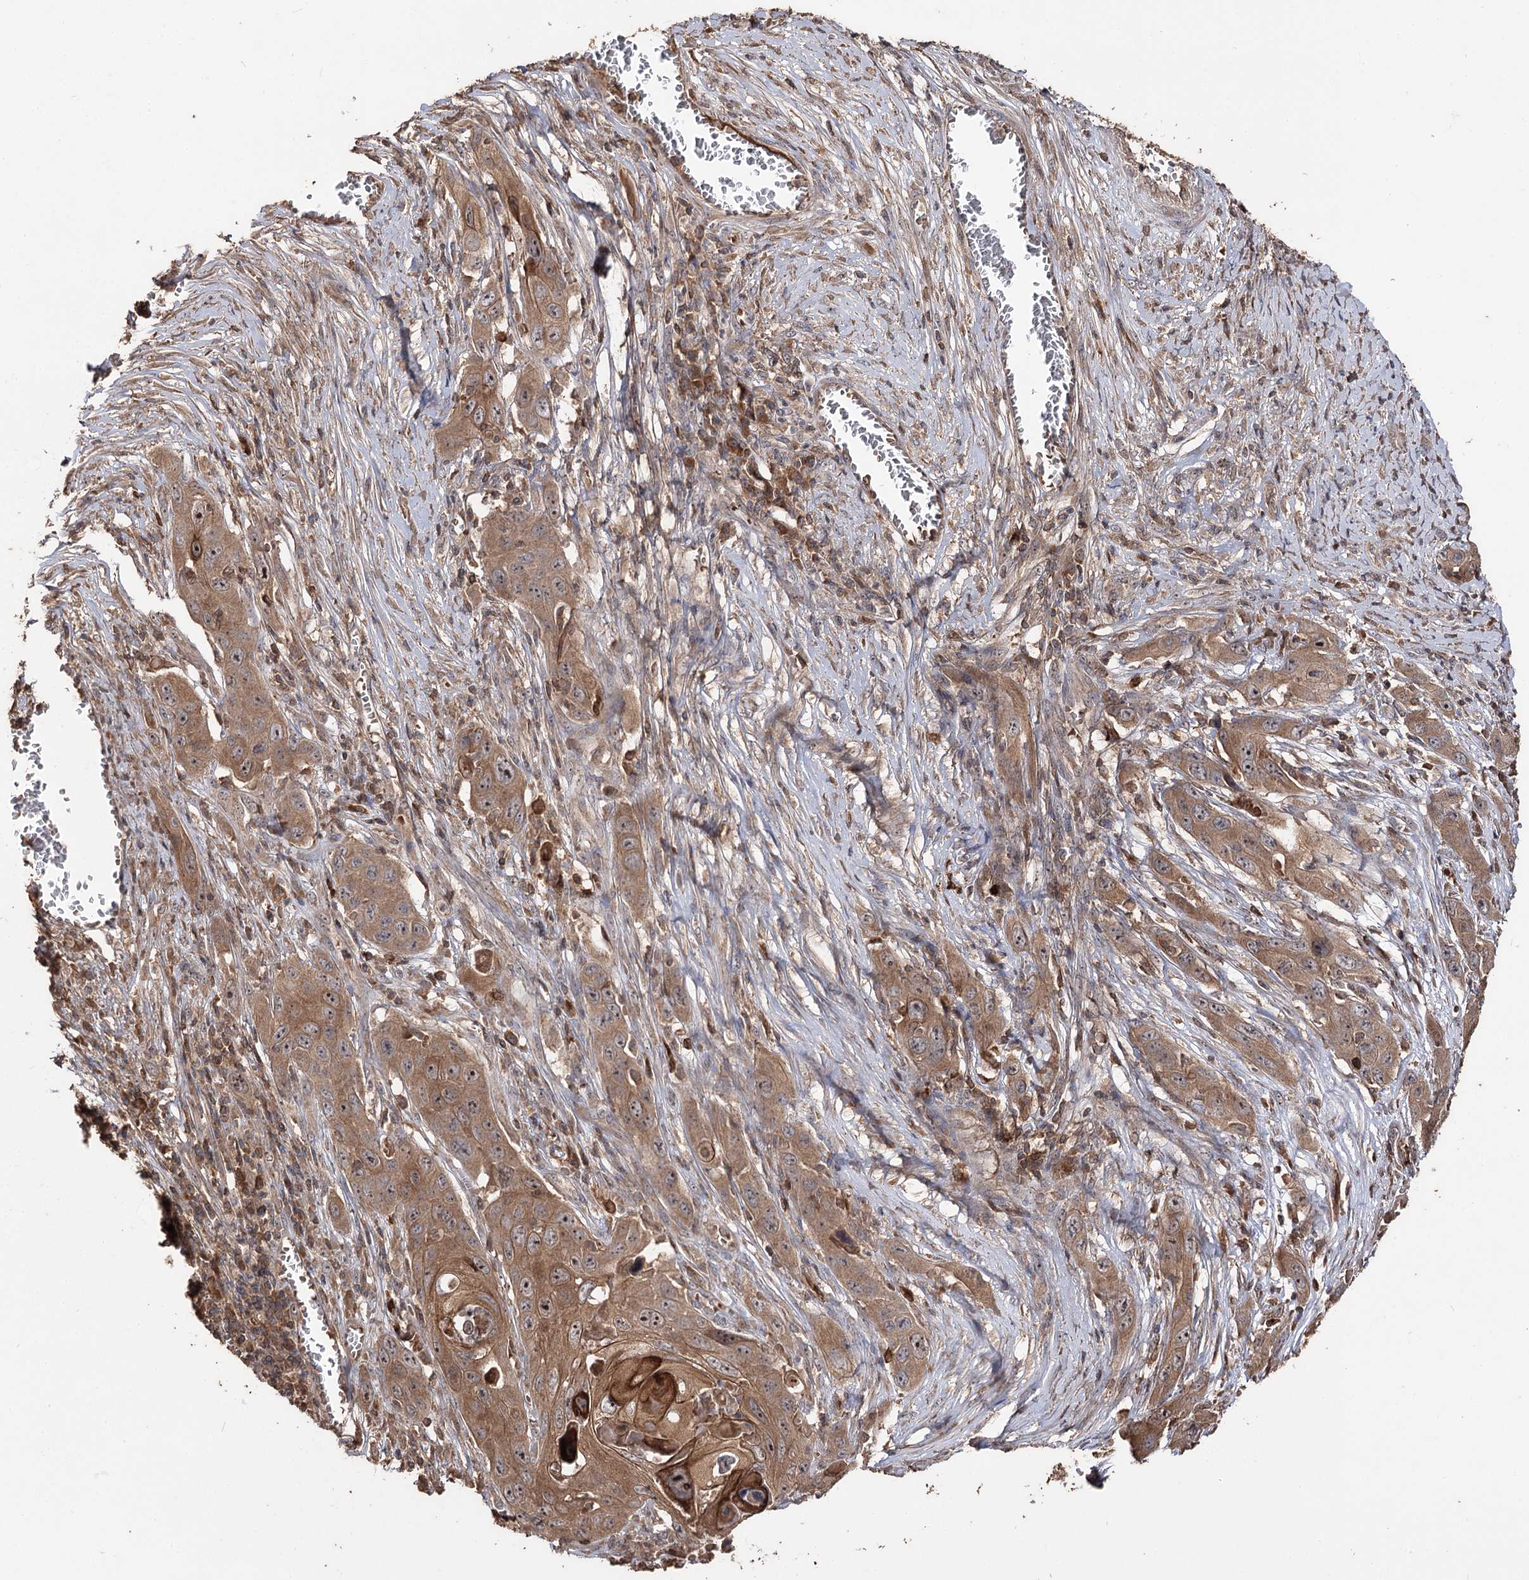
{"staining": {"intensity": "moderate", "quantity": ">75%", "location": "cytoplasmic/membranous,nuclear"}, "tissue": "skin cancer", "cell_type": "Tumor cells", "image_type": "cancer", "snomed": [{"axis": "morphology", "description": "Squamous cell carcinoma, NOS"}, {"axis": "topography", "description": "Skin"}], "caption": "DAB (3,3'-diaminobenzidine) immunohistochemical staining of human skin cancer exhibits moderate cytoplasmic/membranous and nuclear protein positivity in approximately >75% of tumor cells.", "gene": "FAM53B", "patient": {"sex": "male", "age": 55}}